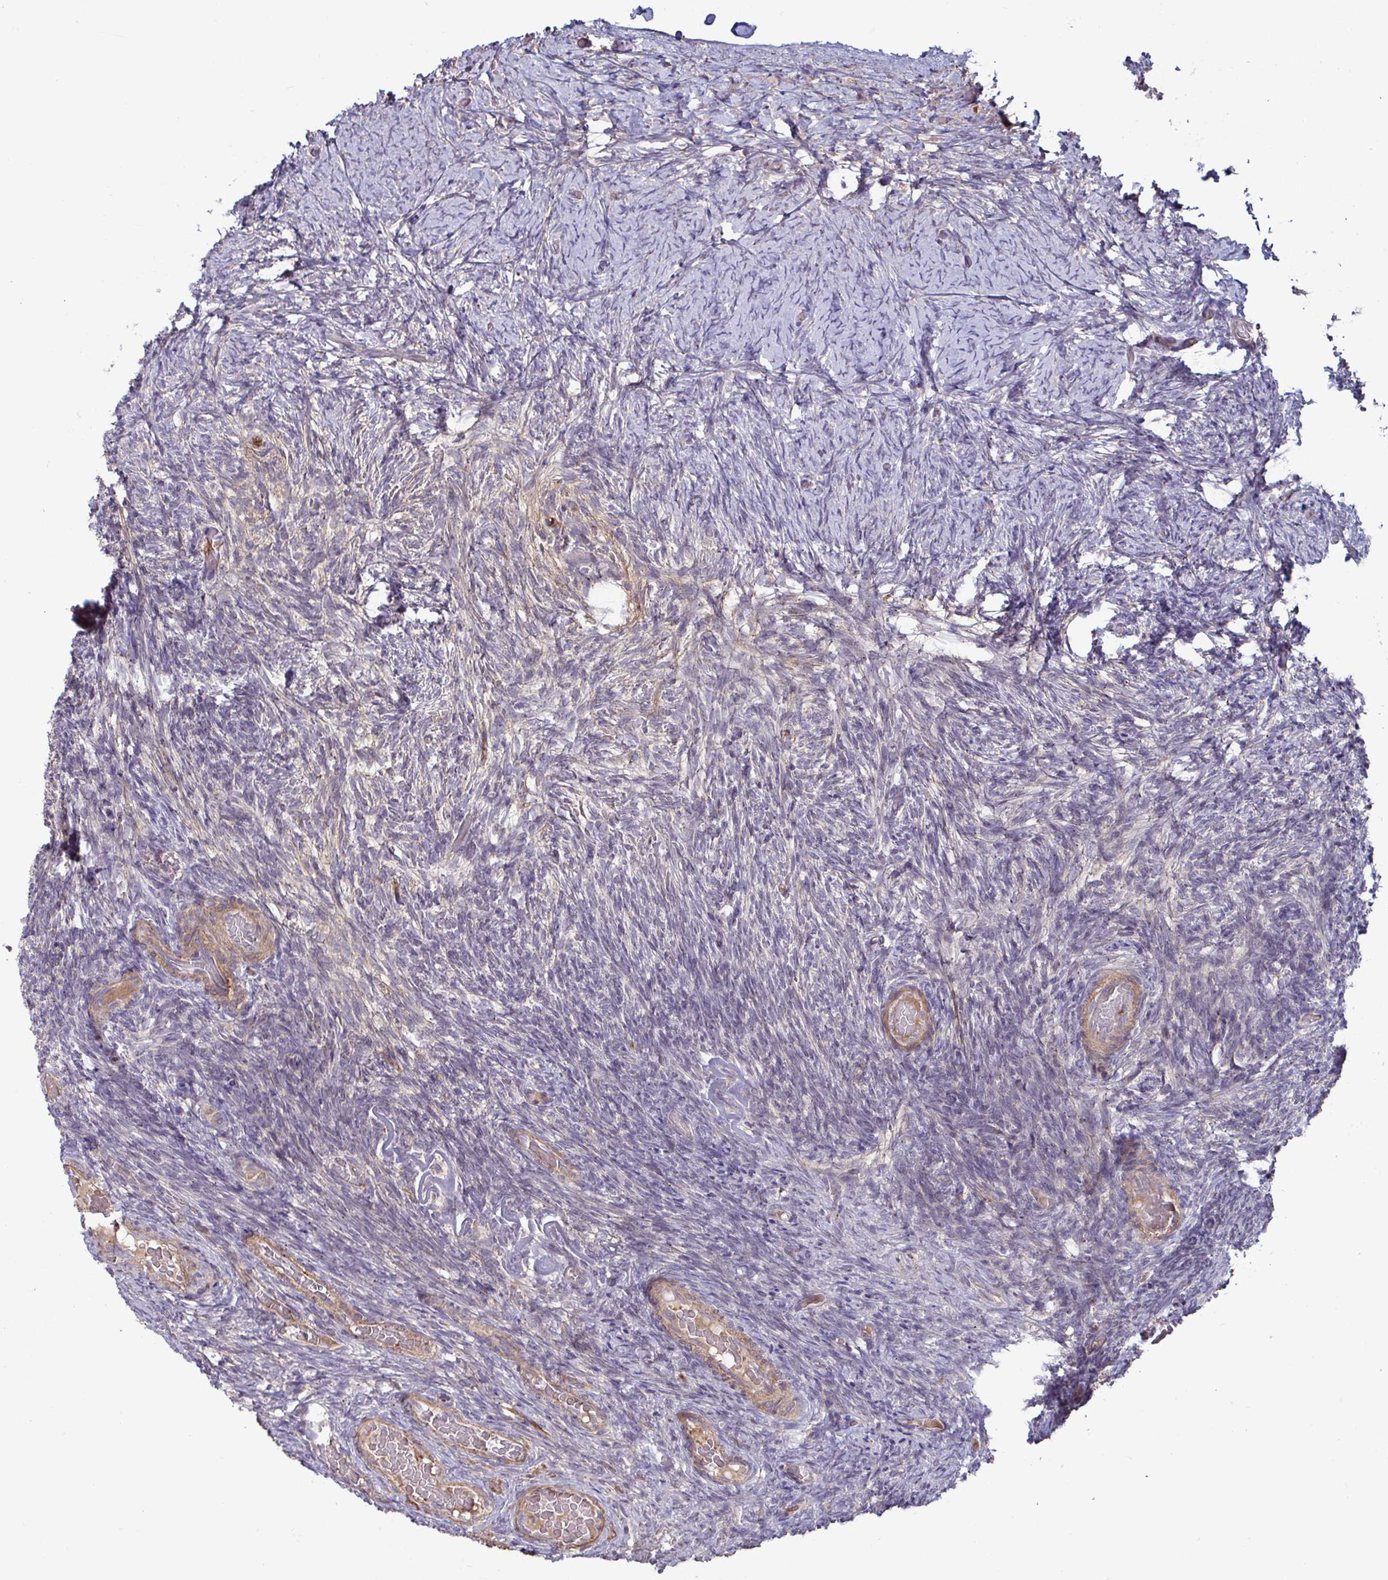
{"staining": {"intensity": "negative", "quantity": "none", "location": "none"}, "tissue": "ovary", "cell_type": "Ovarian stroma cells", "image_type": "normal", "snomed": [{"axis": "morphology", "description": "Normal tissue, NOS"}, {"axis": "topography", "description": "Ovary"}], "caption": "The photomicrograph displays no staining of ovarian stroma cells in unremarkable ovary. Brightfield microscopy of immunohistochemistry (IHC) stained with DAB (brown) and hematoxylin (blue), captured at high magnification.", "gene": "SPRY1", "patient": {"sex": "female", "age": 34}}